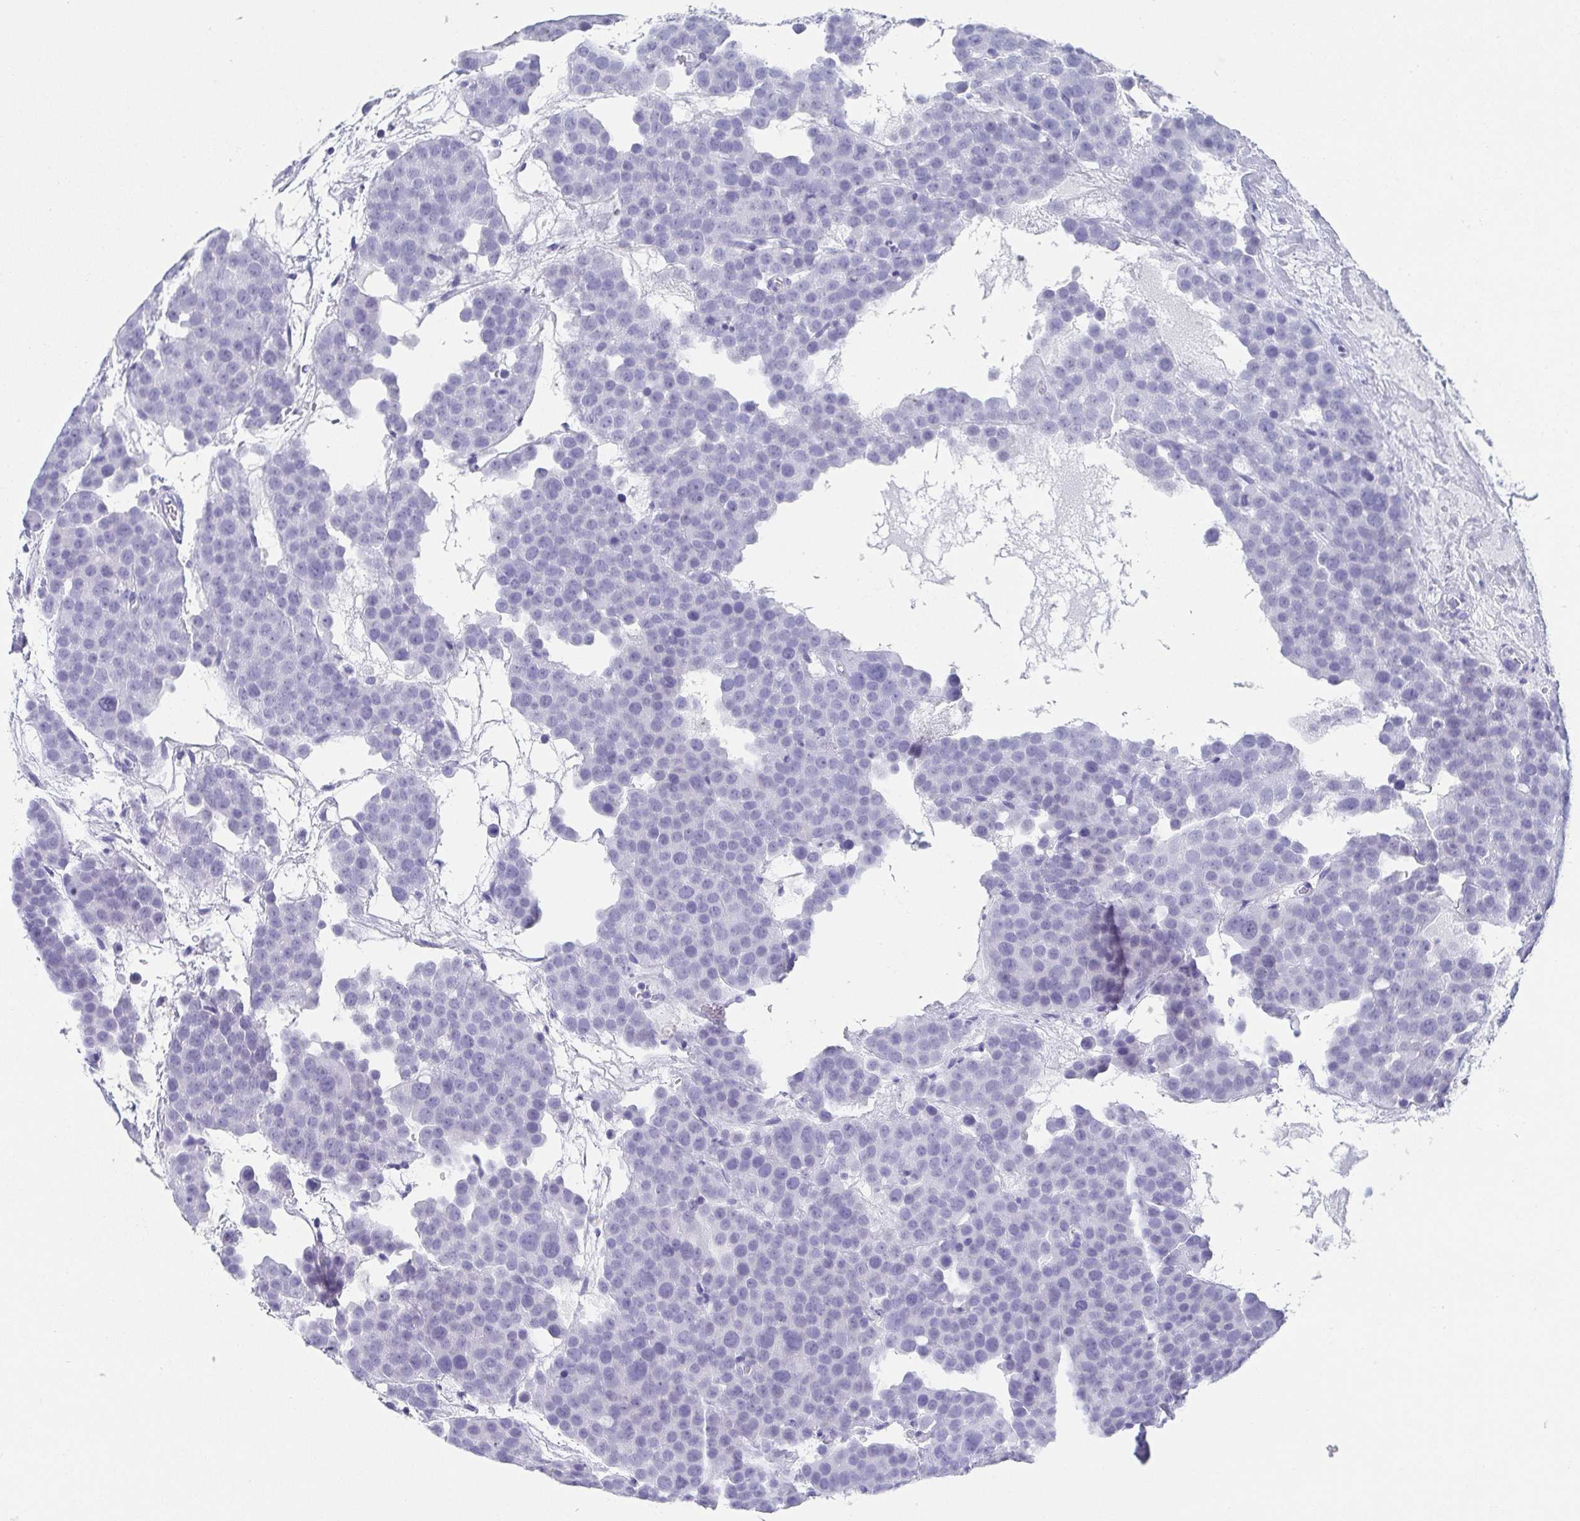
{"staining": {"intensity": "negative", "quantity": "none", "location": "none"}, "tissue": "testis cancer", "cell_type": "Tumor cells", "image_type": "cancer", "snomed": [{"axis": "morphology", "description": "Seminoma, NOS"}, {"axis": "topography", "description": "Testis"}], "caption": "Immunohistochemical staining of testis cancer (seminoma) shows no significant expression in tumor cells.", "gene": "SCGN", "patient": {"sex": "male", "age": 71}}